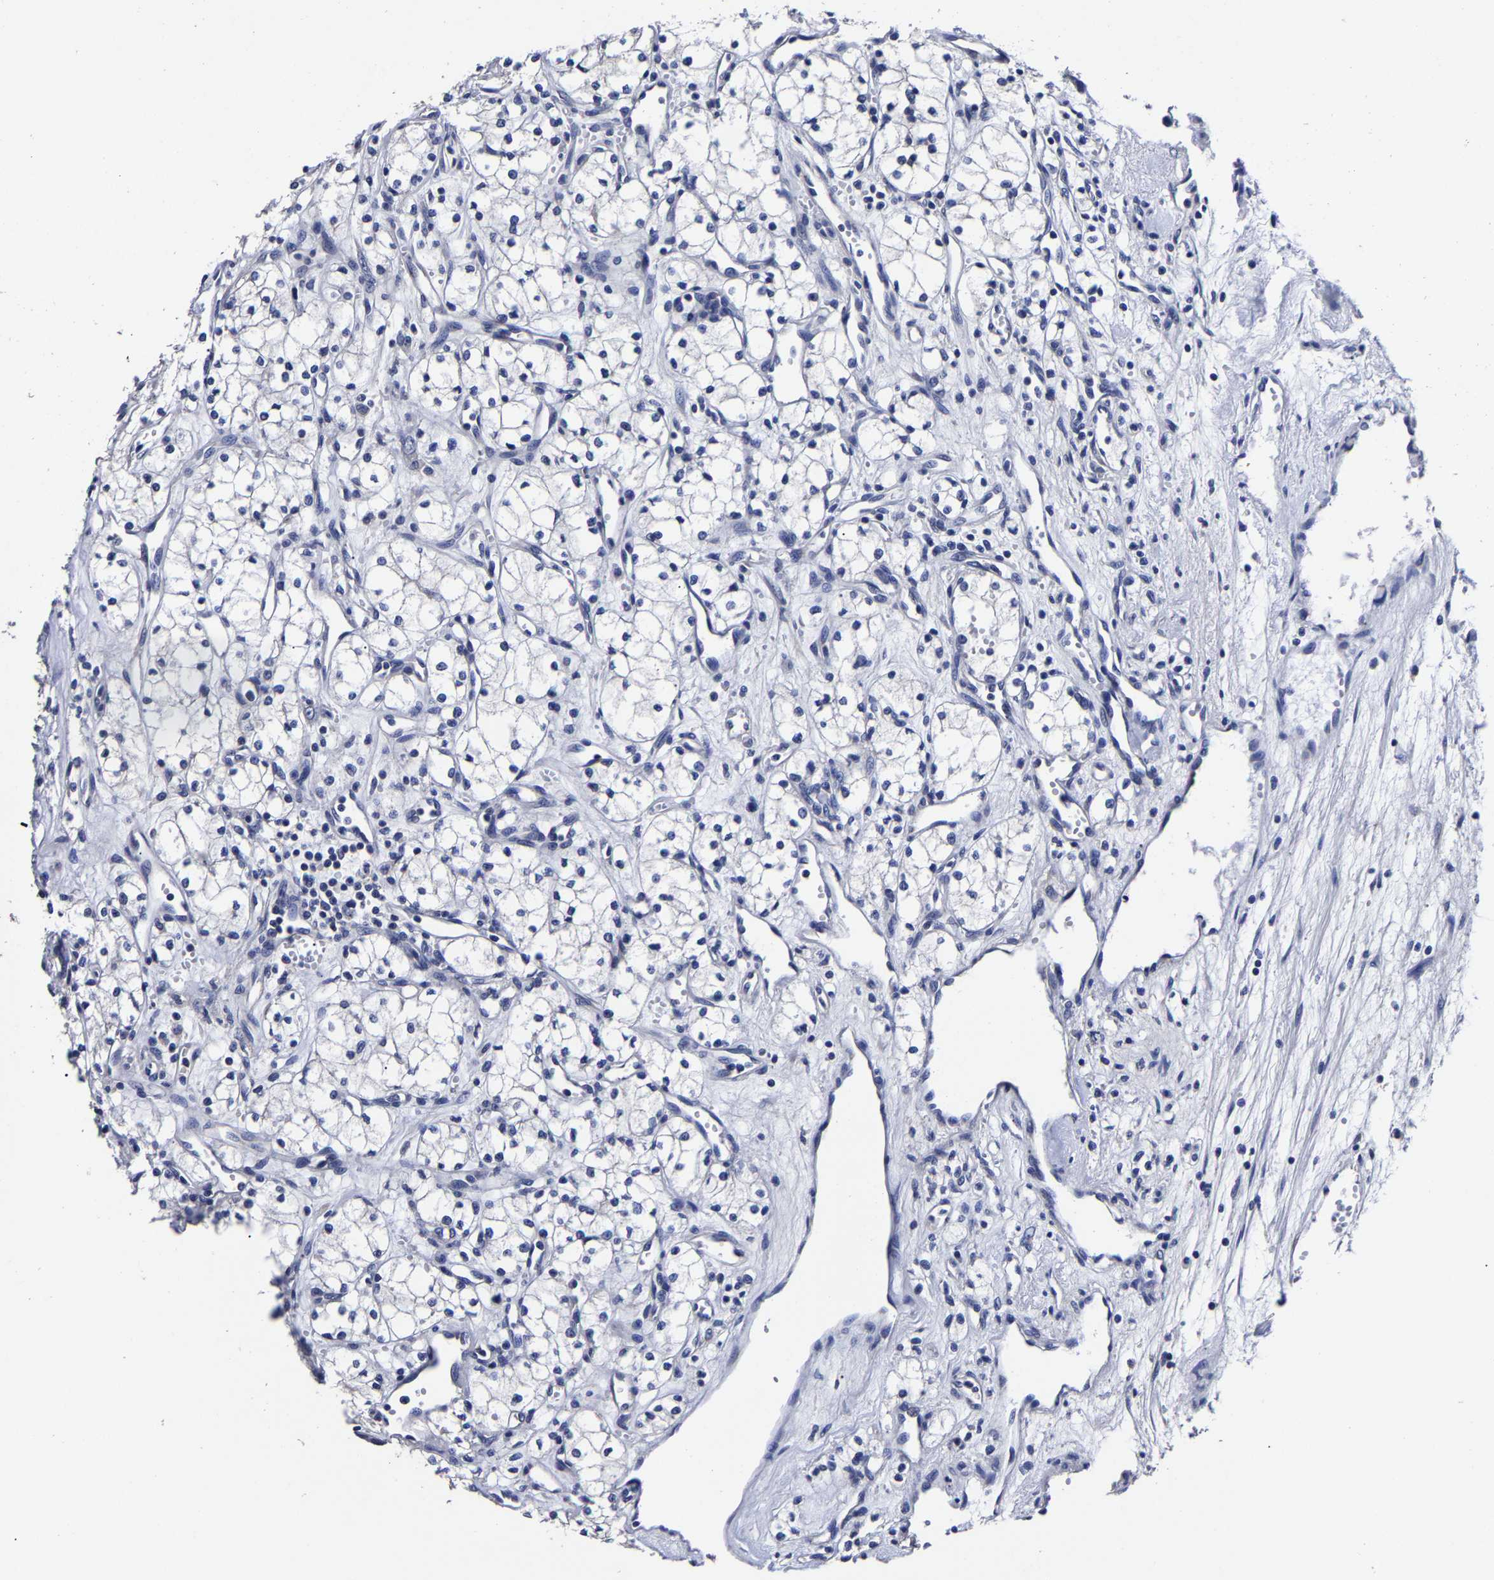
{"staining": {"intensity": "negative", "quantity": "none", "location": "none"}, "tissue": "renal cancer", "cell_type": "Tumor cells", "image_type": "cancer", "snomed": [{"axis": "morphology", "description": "Adenocarcinoma, NOS"}, {"axis": "topography", "description": "Kidney"}], "caption": "There is no significant positivity in tumor cells of renal cancer.", "gene": "AKAP4", "patient": {"sex": "male", "age": 59}}